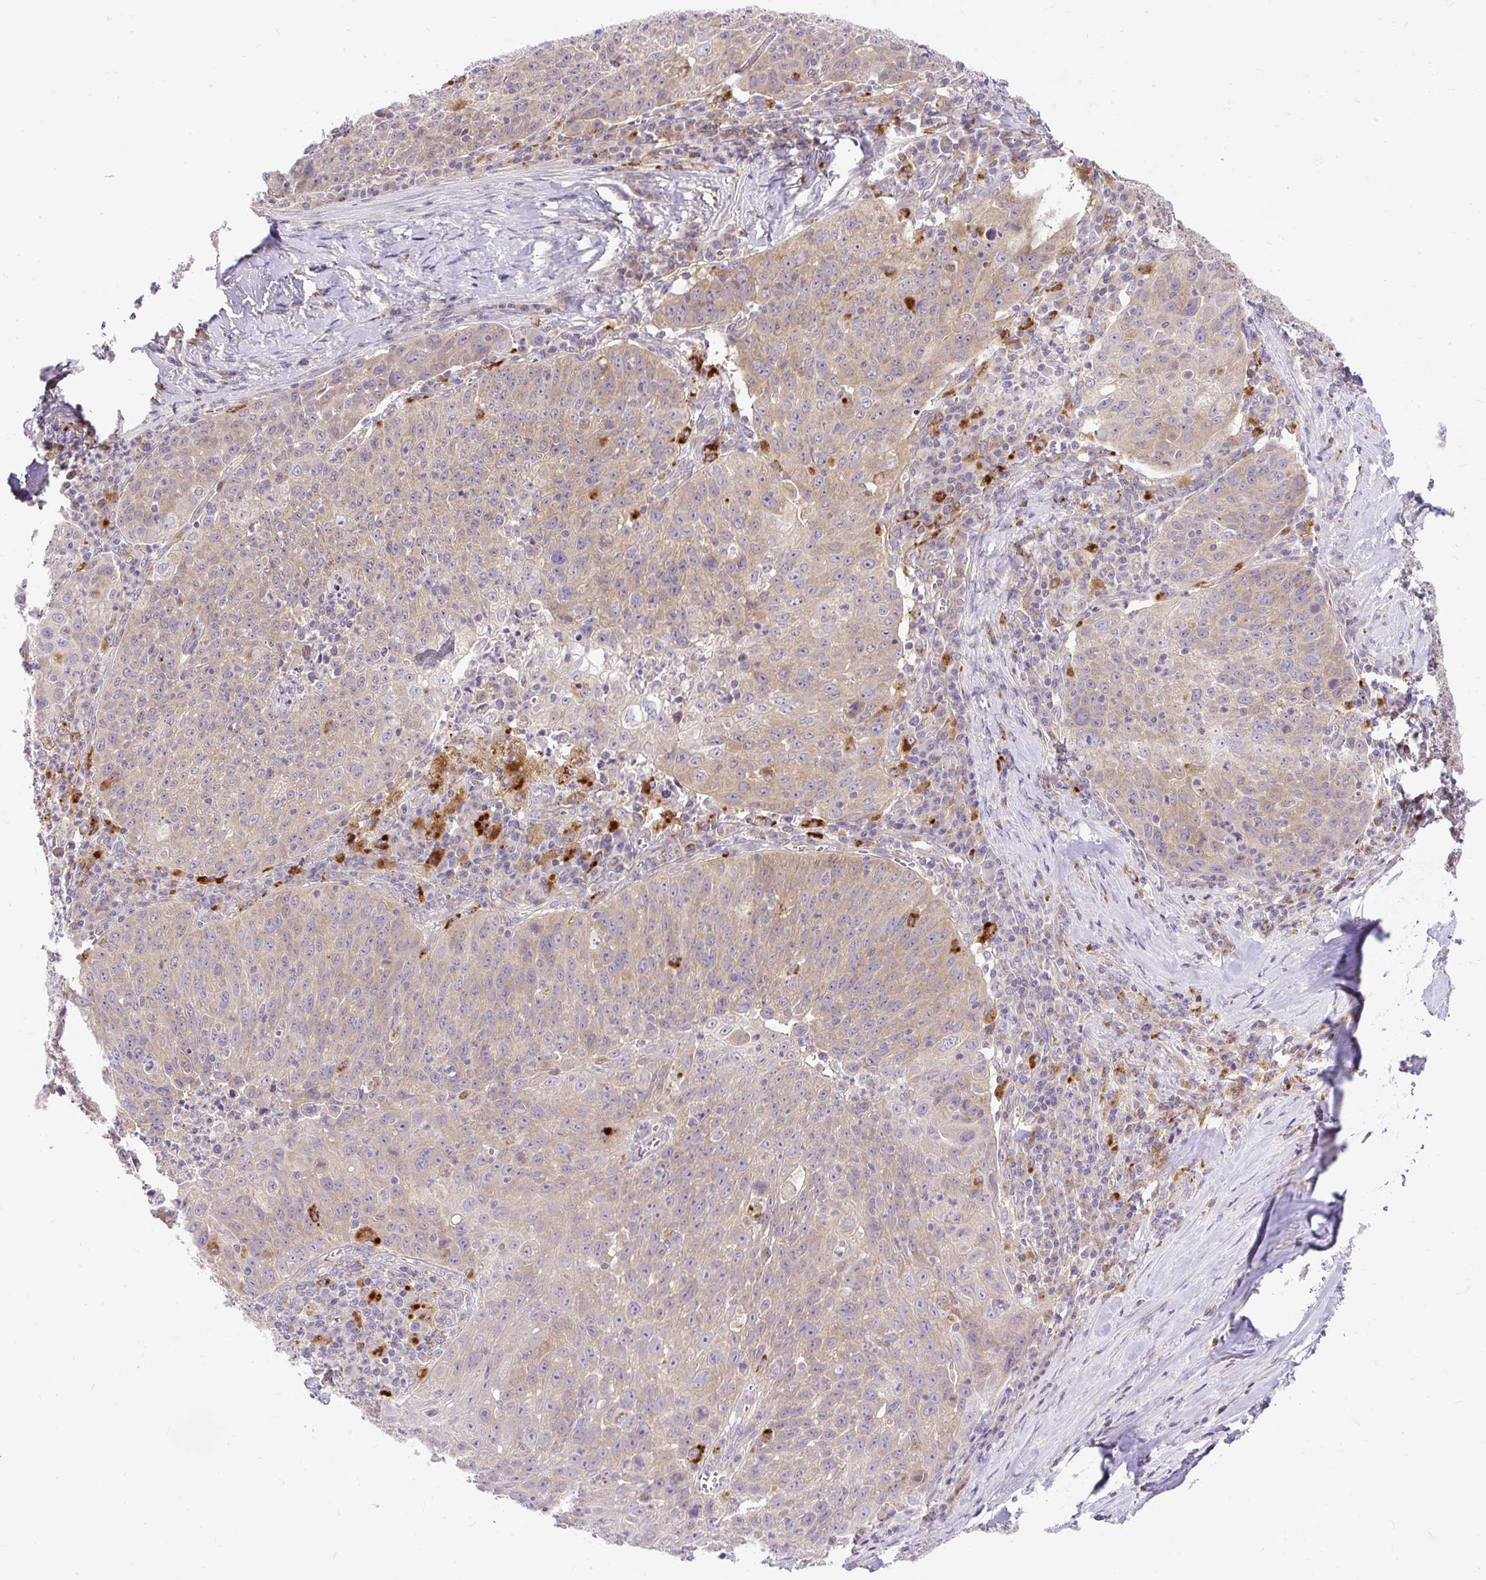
{"staining": {"intensity": "weak", "quantity": "25%-75%", "location": "cytoplasmic/membranous"}, "tissue": "lung cancer", "cell_type": "Tumor cells", "image_type": "cancer", "snomed": [{"axis": "morphology", "description": "Squamous cell carcinoma, NOS"}, {"axis": "morphology", "description": "Squamous cell carcinoma, metastatic, NOS"}, {"axis": "topography", "description": "Bronchus"}, {"axis": "topography", "description": "Lung"}], "caption": "A high-resolution micrograph shows immunohistochemistry staining of metastatic squamous cell carcinoma (lung), which reveals weak cytoplasmic/membranous staining in approximately 25%-75% of tumor cells. (Brightfield microscopy of DAB IHC at high magnification).", "gene": "HEXB", "patient": {"sex": "male", "age": 62}}